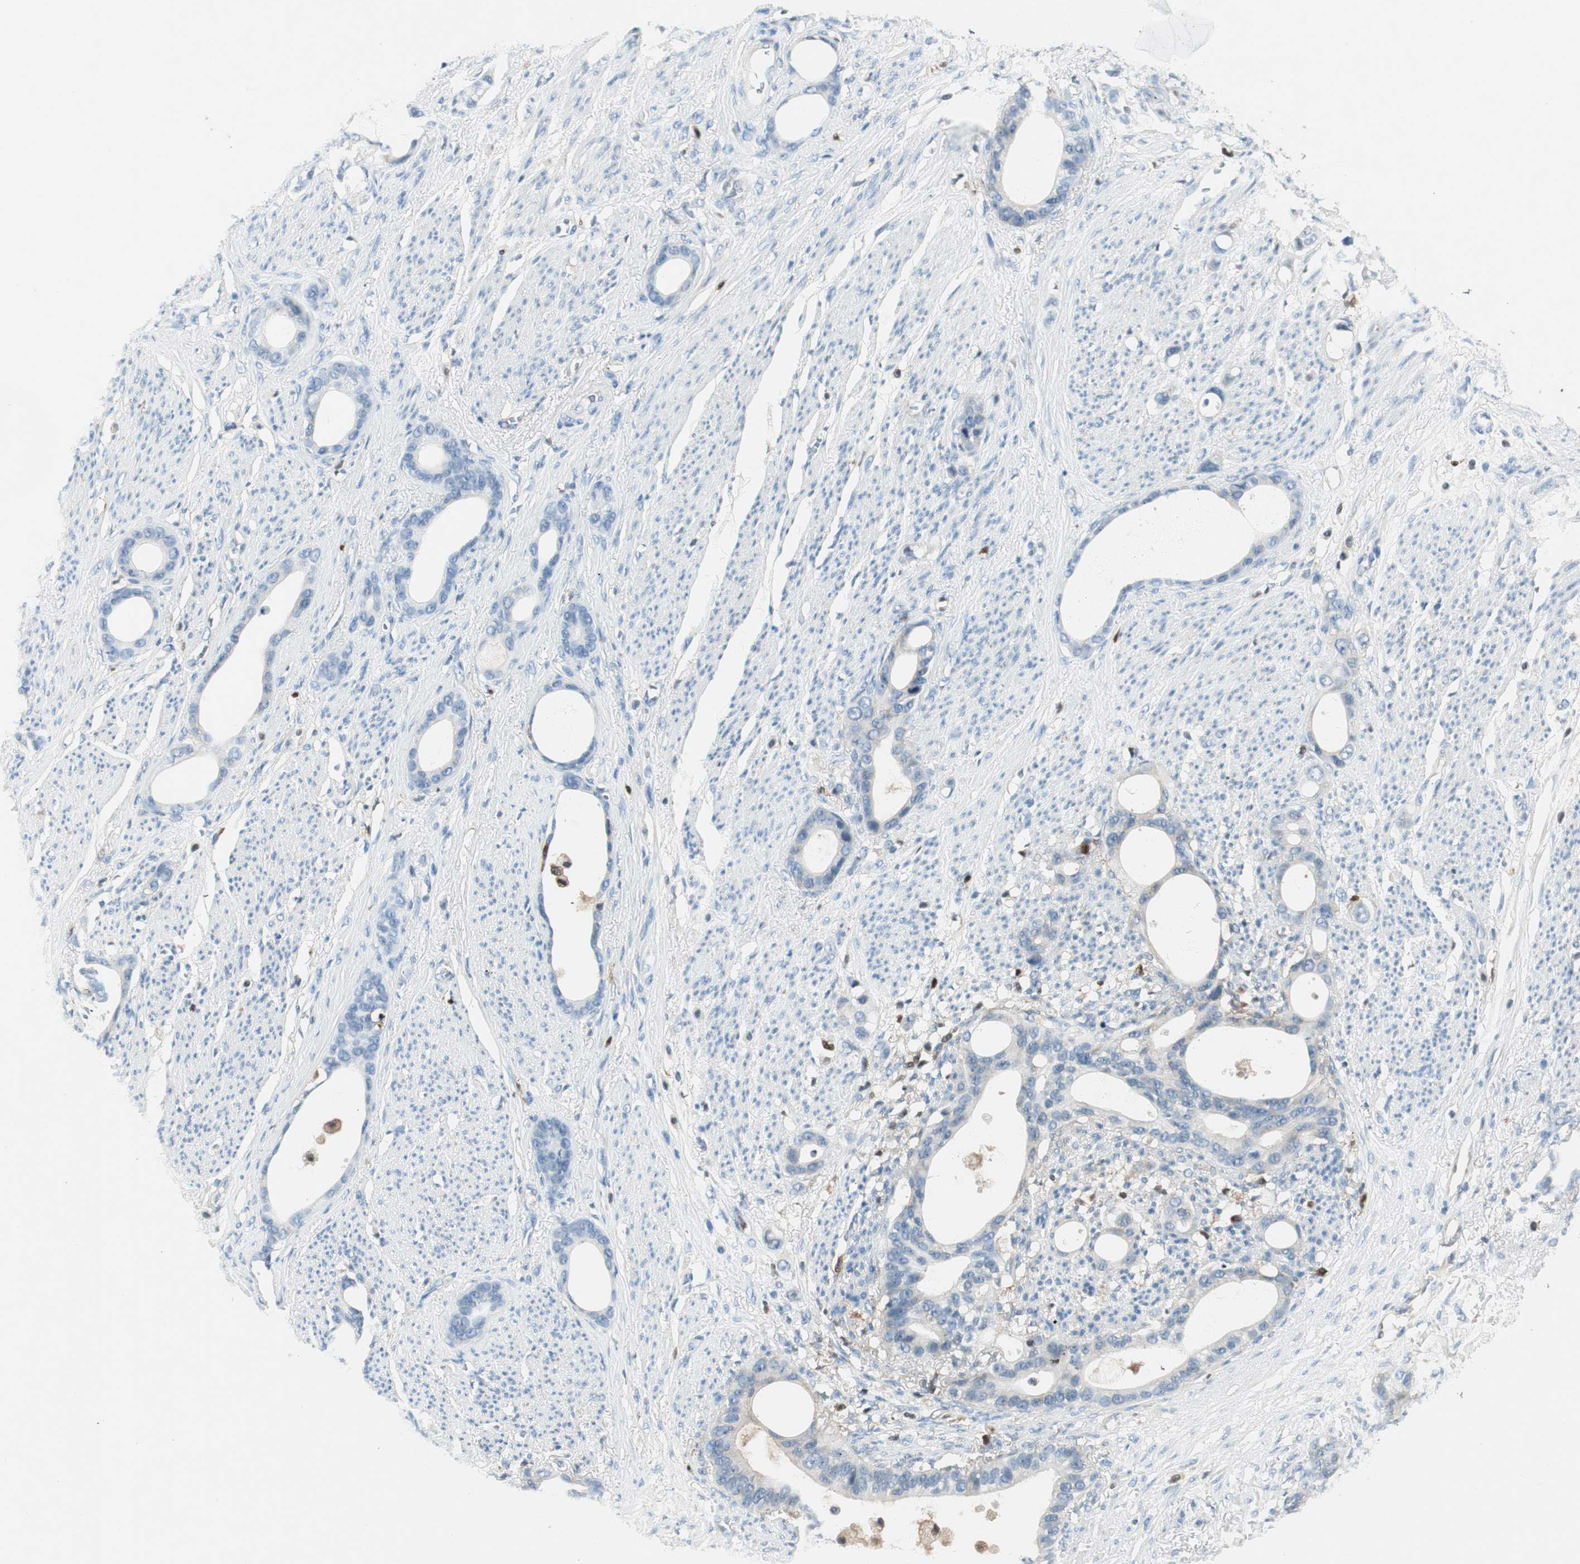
{"staining": {"intensity": "negative", "quantity": "none", "location": "none"}, "tissue": "stomach cancer", "cell_type": "Tumor cells", "image_type": "cancer", "snomed": [{"axis": "morphology", "description": "Adenocarcinoma, NOS"}, {"axis": "topography", "description": "Stomach"}], "caption": "DAB immunohistochemical staining of stomach cancer (adenocarcinoma) reveals no significant staining in tumor cells.", "gene": "COTL1", "patient": {"sex": "female", "age": 75}}